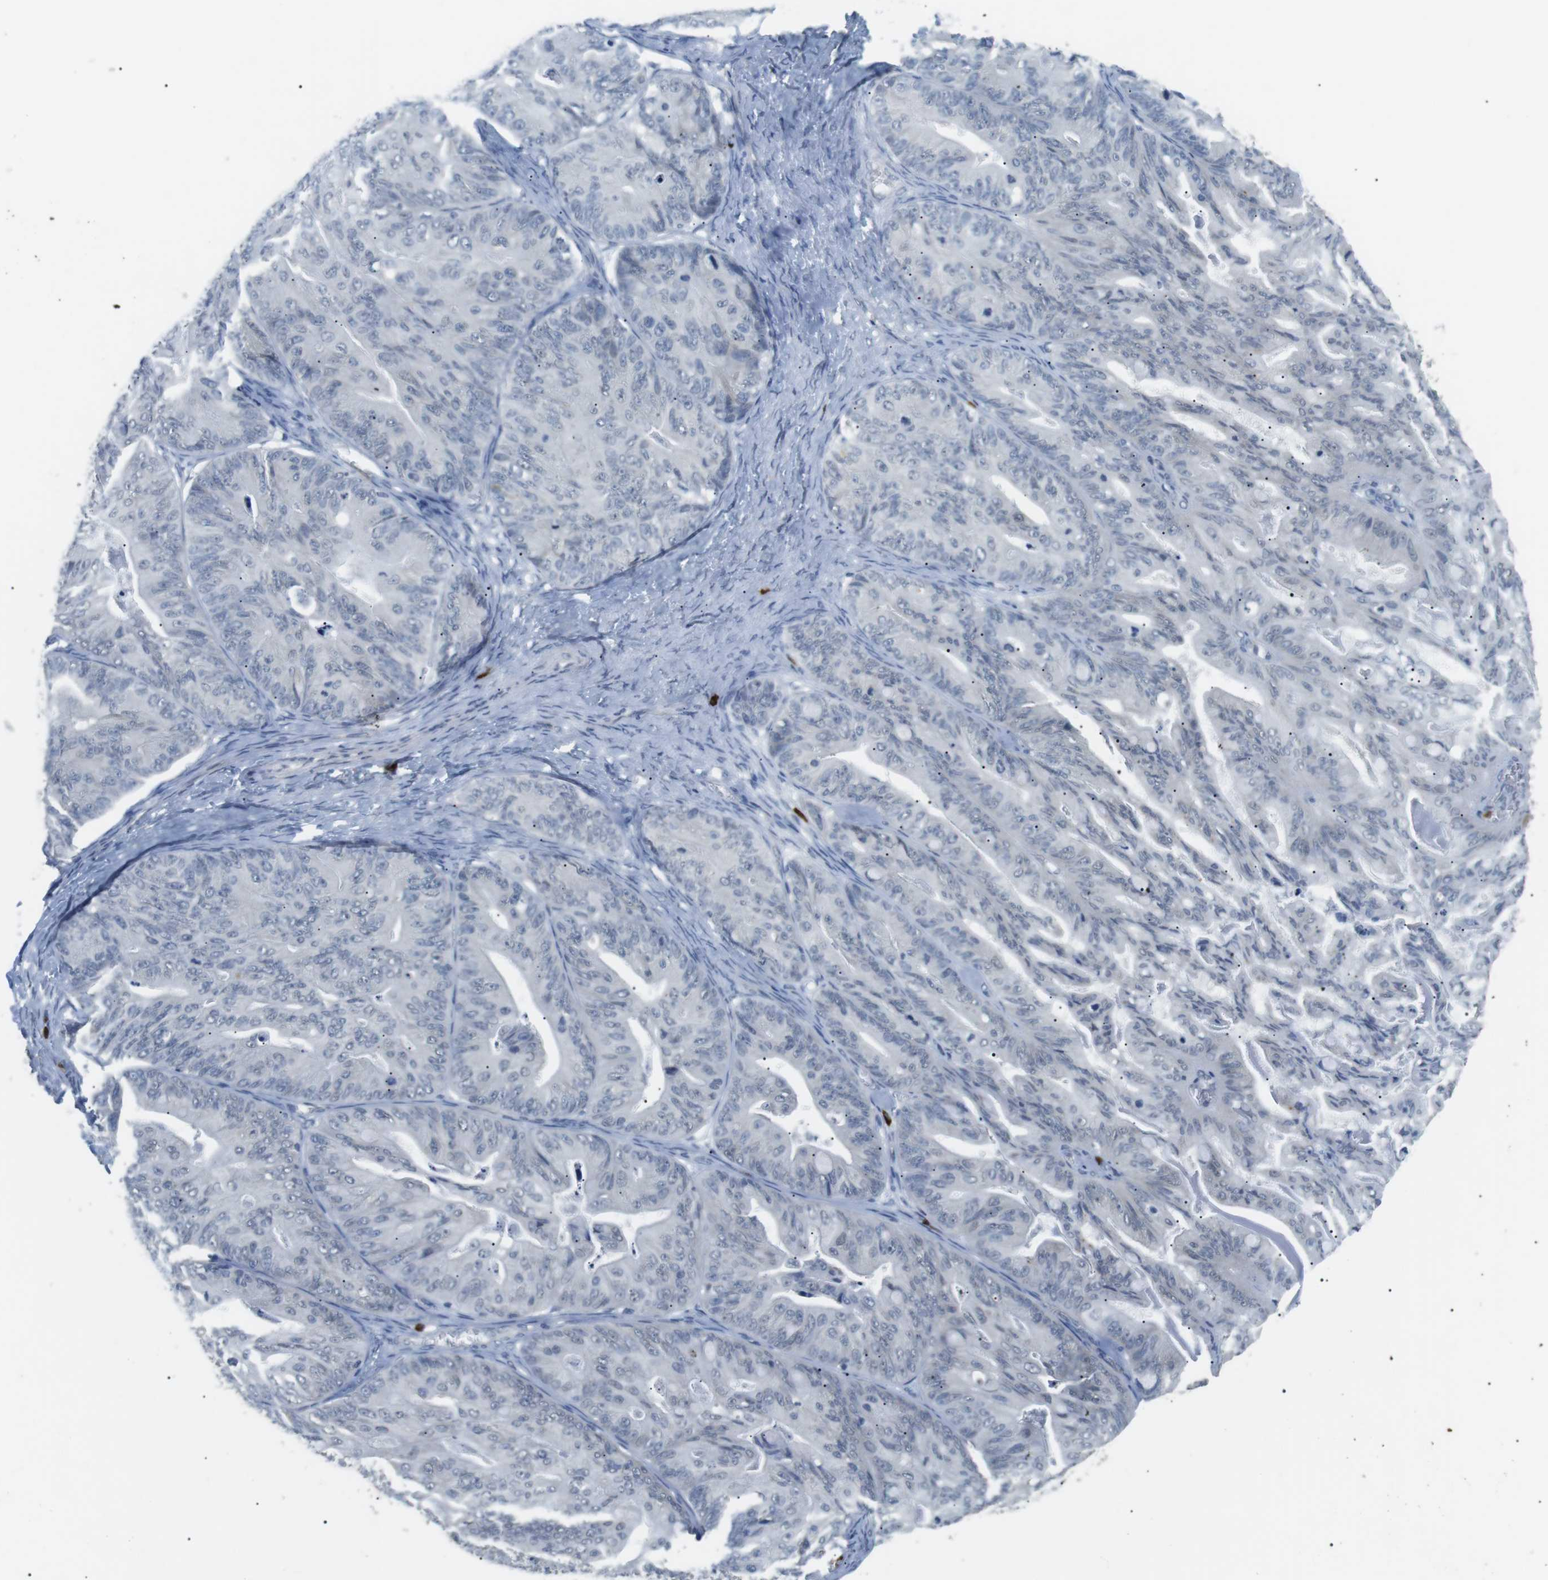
{"staining": {"intensity": "negative", "quantity": "none", "location": "none"}, "tissue": "ovarian cancer", "cell_type": "Tumor cells", "image_type": "cancer", "snomed": [{"axis": "morphology", "description": "Cystadenocarcinoma, mucinous, NOS"}, {"axis": "topography", "description": "Ovary"}], "caption": "Mucinous cystadenocarcinoma (ovarian) was stained to show a protein in brown. There is no significant expression in tumor cells.", "gene": "GZMM", "patient": {"sex": "female", "age": 37}}